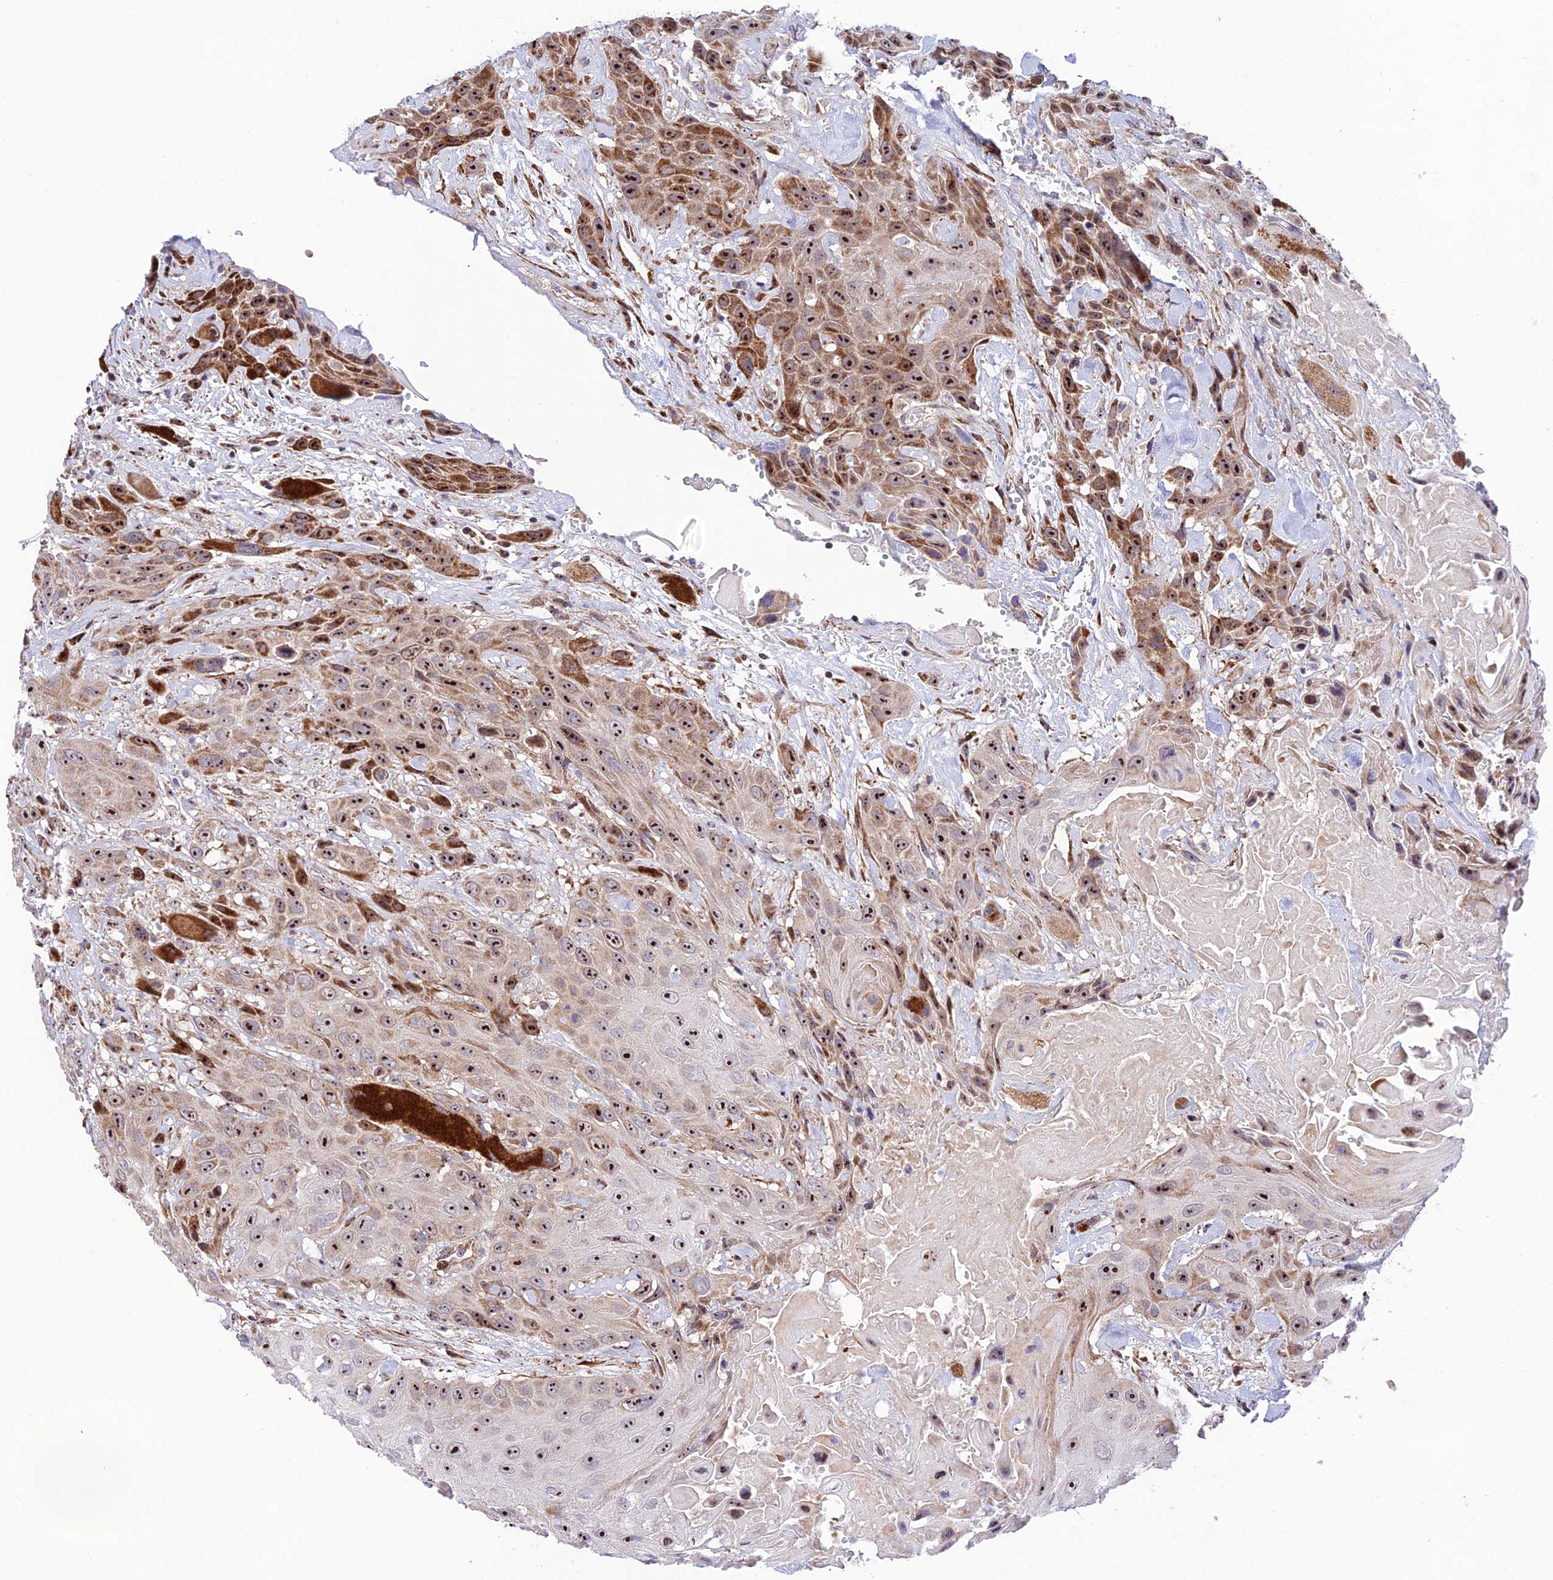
{"staining": {"intensity": "moderate", "quantity": ">75%", "location": "cytoplasmic/membranous,nuclear"}, "tissue": "head and neck cancer", "cell_type": "Tumor cells", "image_type": "cancer", "snomed": [{"axis": "morphology", "description": "Squamous cell carcinoma, NOS"}, {"axis": "topography", "description": "Head-Neck"}], "caption": "DAB immunohistochemical staining of head and neck cancer exhibits moderate cytoplasmic/membranous and nuclear protein expression in about >75% of tumor cells. Immunohistochemistry stains the protein of interest in brown and the nuclei are stained blue.", "gene": "KBTBD7", "patient": {"sex": "male", "age": 81}}